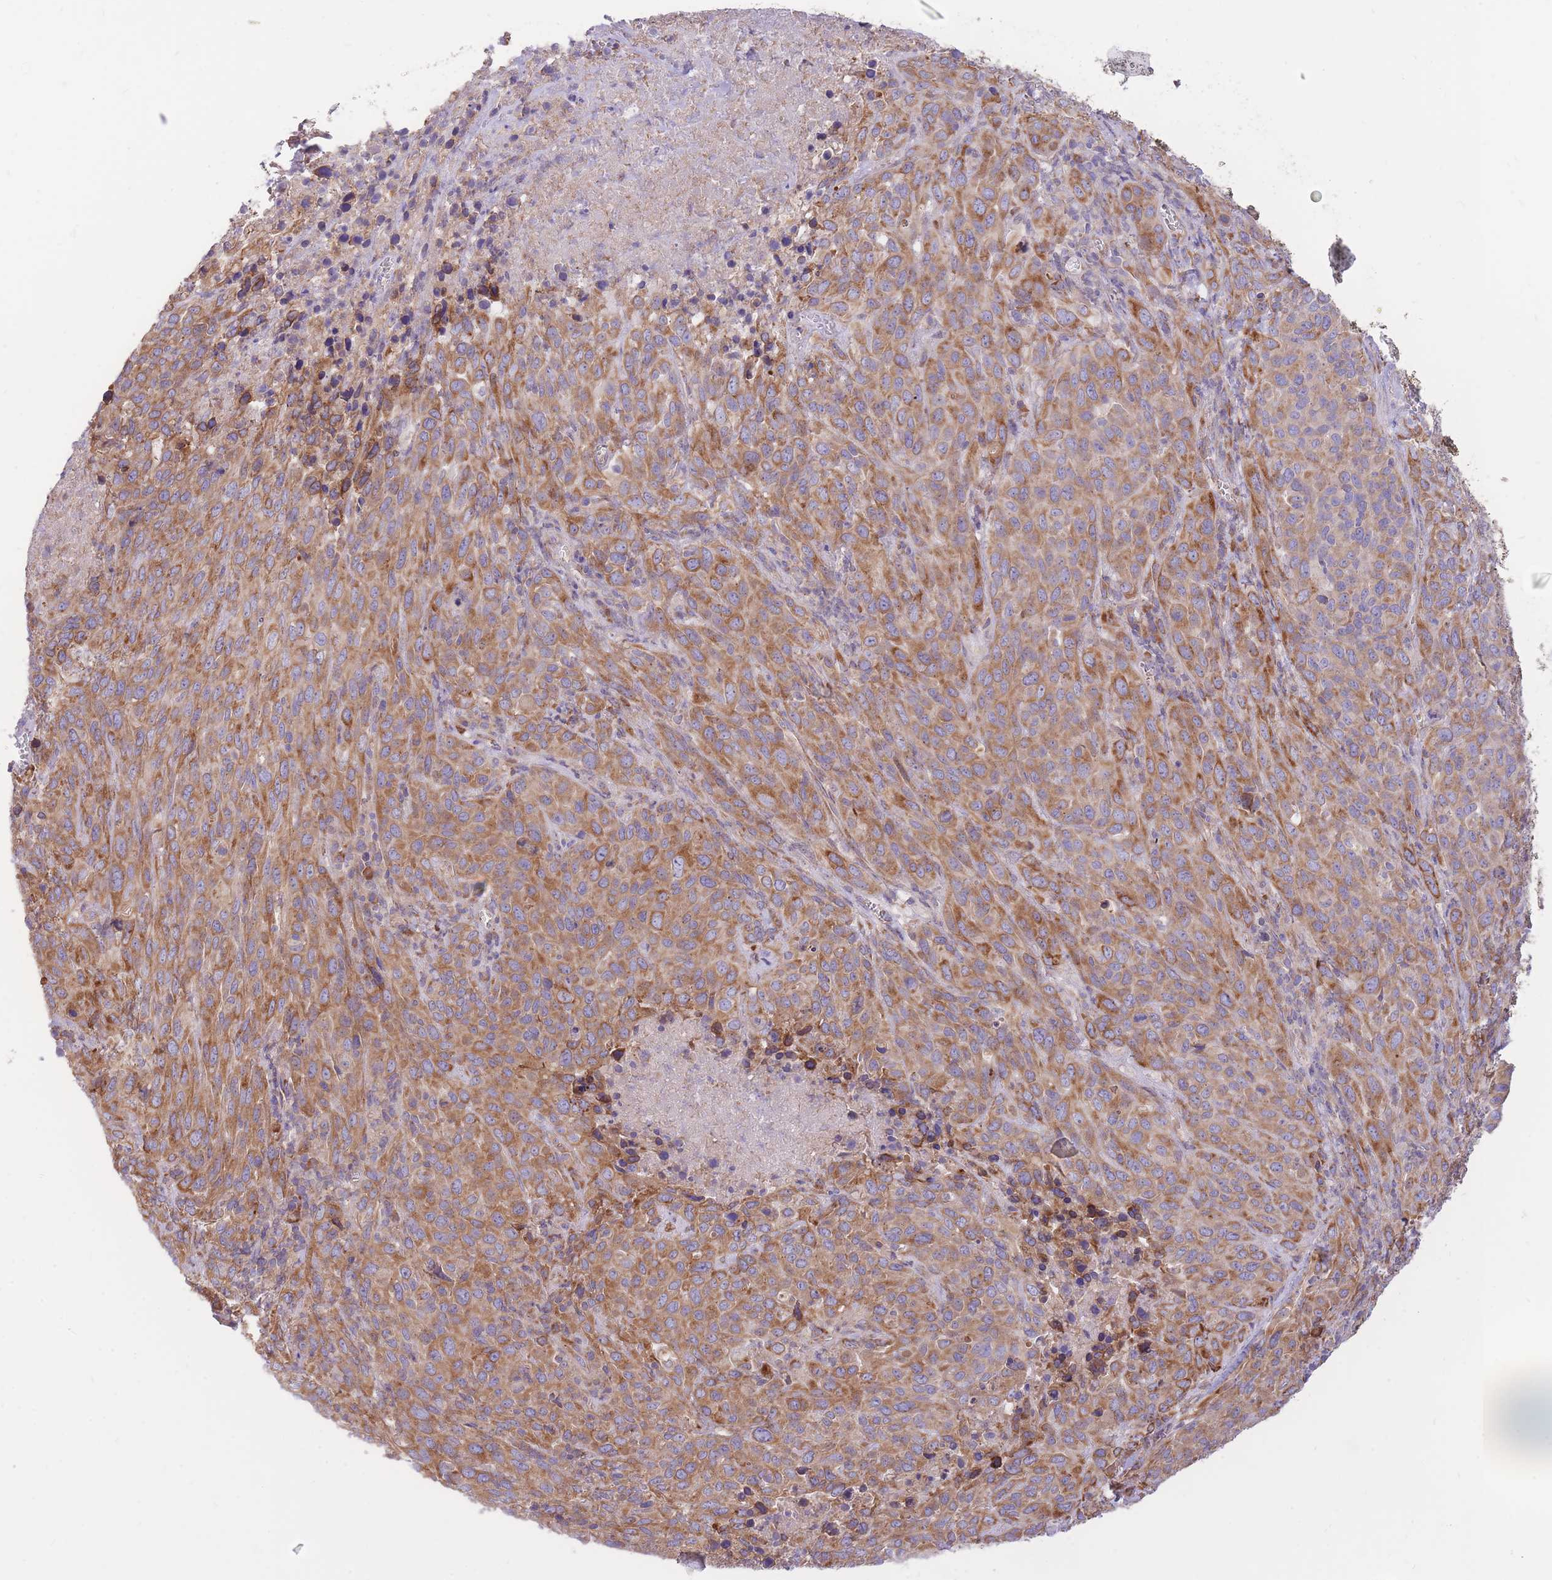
{"staining": {"intensity": "moderate", "quantity": ">75%", "location": "cytoplasmic/membranous"}, "tissue": "cervical cancer", "cell_type": "Tumor cells", "image_type": "cancer", "snomed": [{"axis": "morphology", "description": "Squamous cell carcinoma, NOS"}, {"axis": "topography", "description": "Cervix"}], "caption": "The histopathology image shows immunohistochemical staining of squamous cell carcinoma (cervical). There is moderate cytoplasmic/membranous expression is seen in approximately >75% of tumor cells.", "gene": "GBP7", "patient": {"sex": "female", "age": 51}}